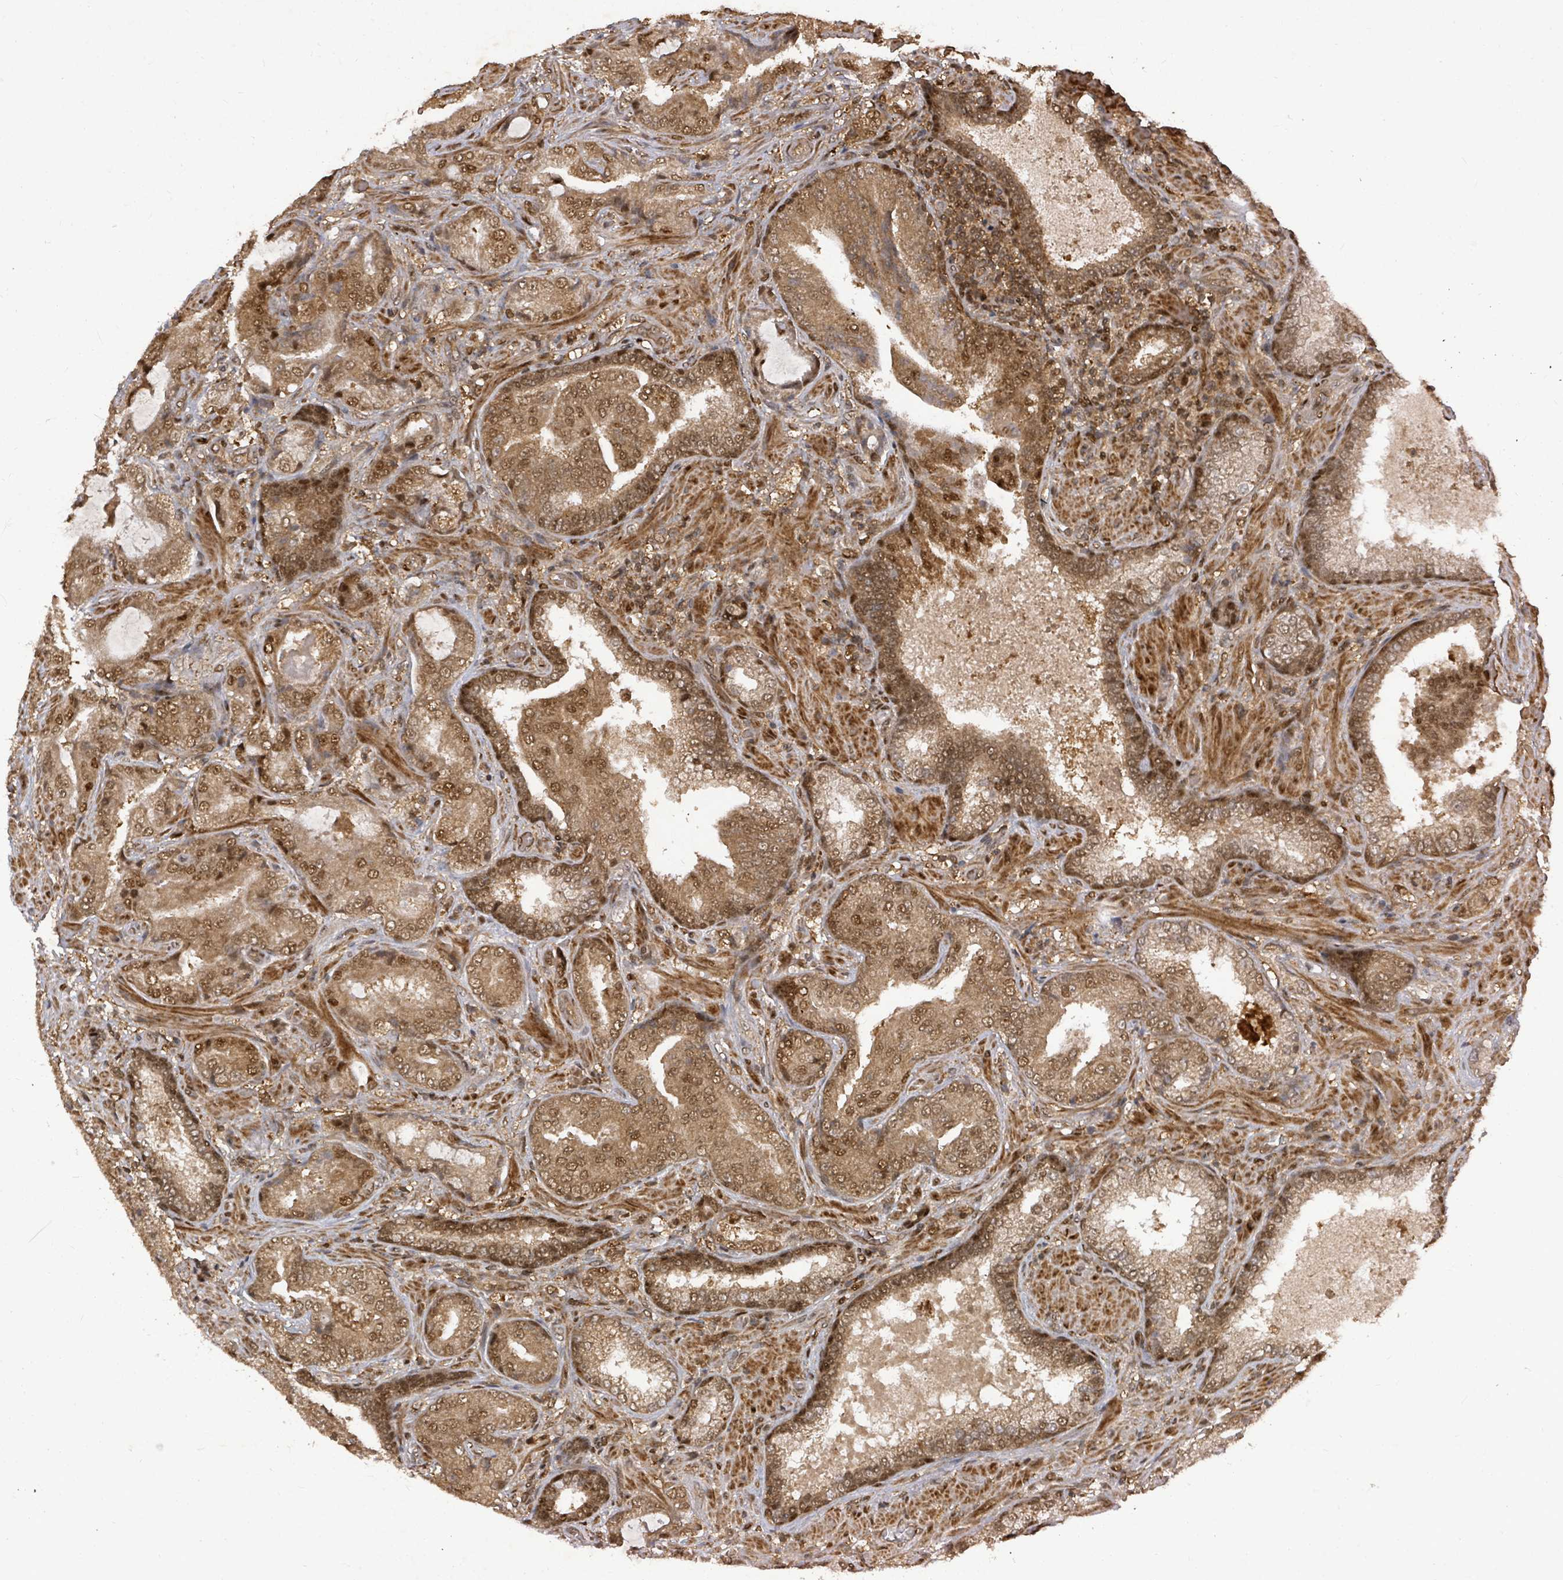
{"staining": {"intensity": "moderate", "quantity": ">75%", "location": "cytoplasmic/membranous,nuclear"}, "tissue": "prostate cancer", "cell_type": "Tumor cells", "image_type": "cancer", "snomed": [{"axis": "morphology", "description": "Adenocarcinoma, High grade"}, {"axis": "topography", "description": "Prostate"}], "caption": "A medium amount of moderate cytoplasmic/membranous and nuclear expression is identified in approximately >75% of tumor cells in prostate cancer (adenocarcinoma (high-grade)) tissue. The protein of interest is stained brown, and the nuclei are stained in blue (DAB (3,3'-diaminobenzidine) IHC with brightfield microscopy, high magnification).", "gene": "KDM4E", "patient": {"sex": "male", "age": 68}}